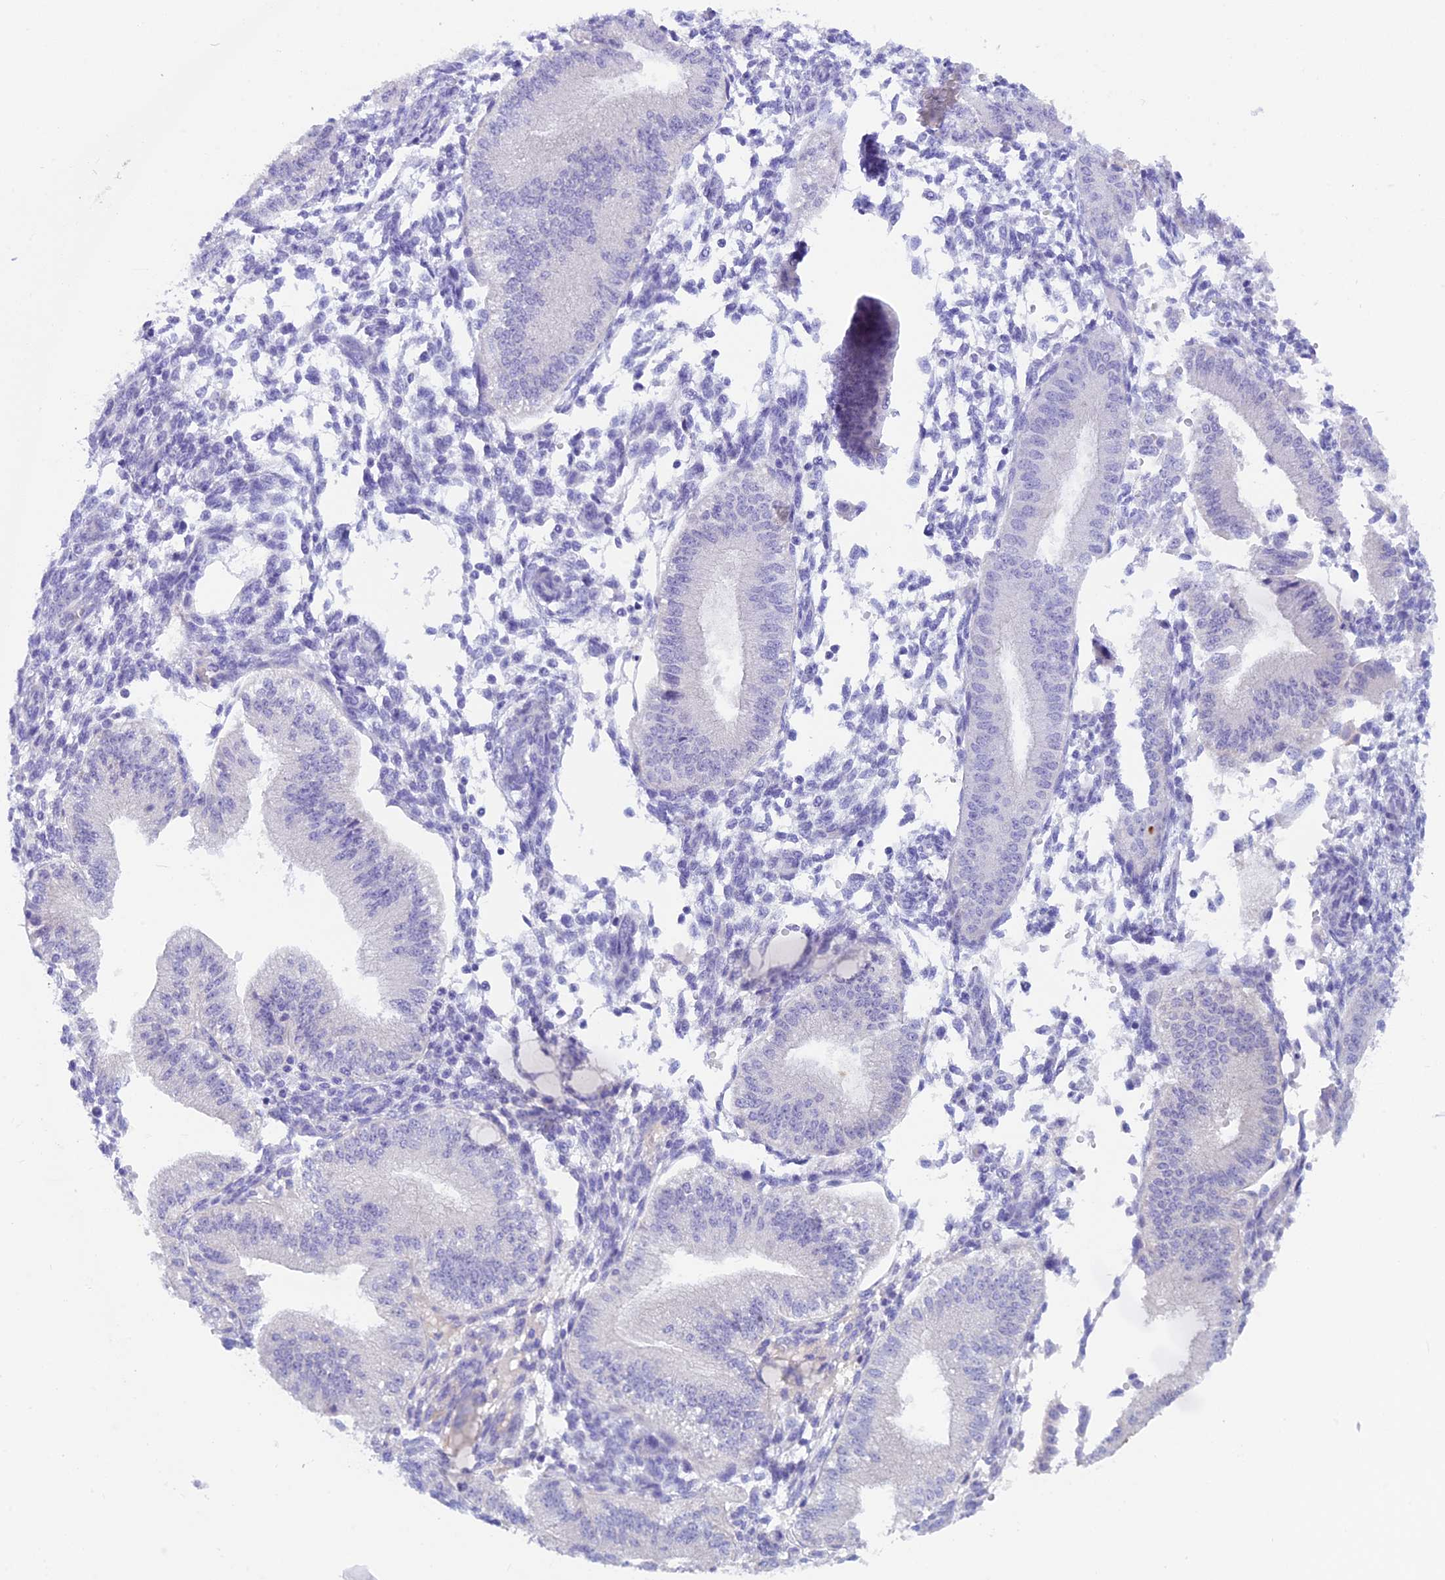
{"staining": {"intensity": "negative", "quantity": "none", "location": "none"}, "tissue": "endometrium", "cell_type": "Cells in endometrial stroma", "image_type": "normal", "snomed": [{"axis": "morphology", "description": "Normal tissue, NOS"}, {"axis": "topography", "description": "Endometrium"}], "caption": "This is a image of IHC staining of normal endometrium, which shows no positivity in cells in endometrial stroma.", "gene": "SNTN", "patient": {"sex": "female", "age": 39}}